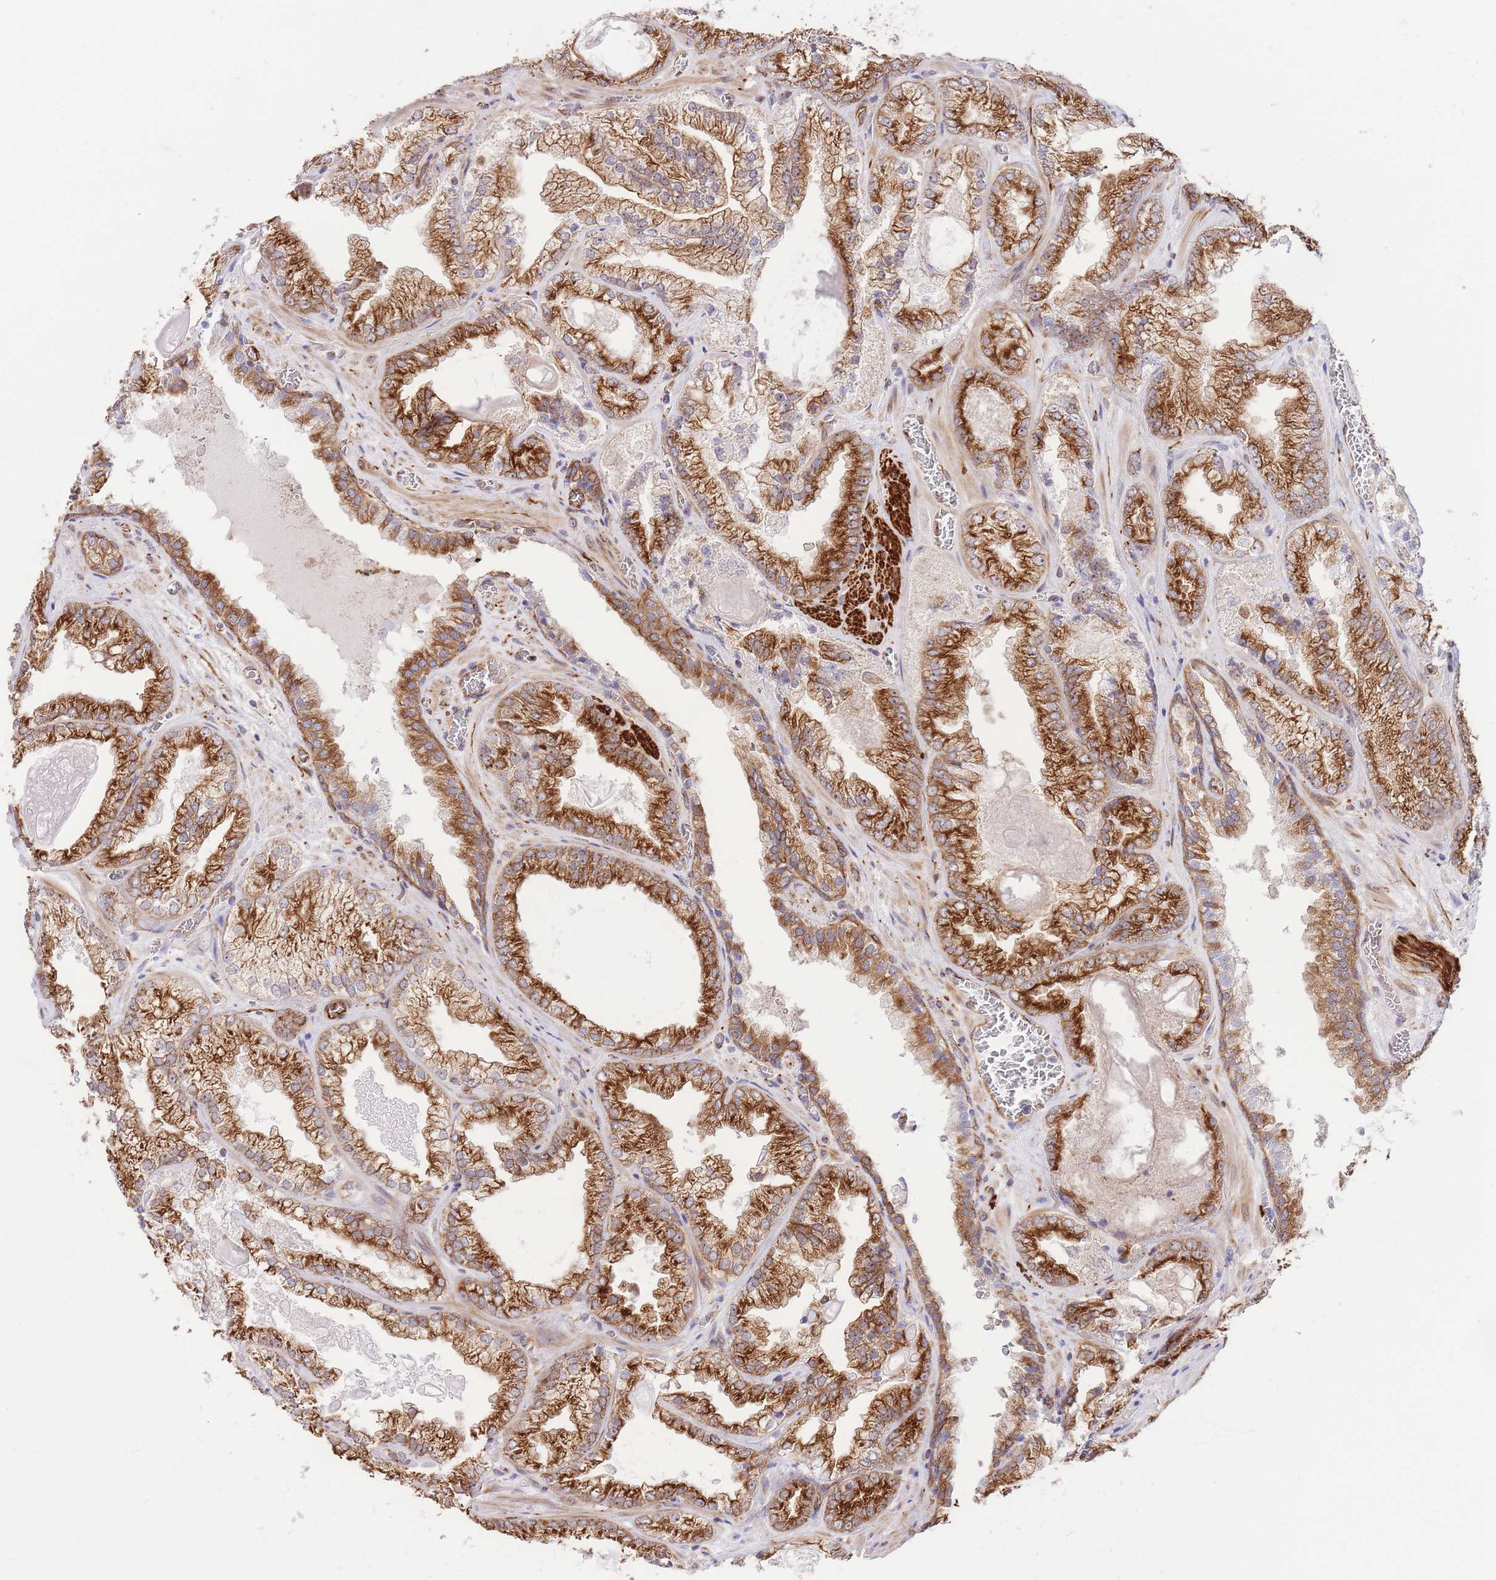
{"staining": {"intensity": "strong", "quantity": ">75%", "location": "cytoplasmic/membranous"}, "tissue": "prostate cancer", "cell_type": "Tumor cells", "image_type": "cancer", "snomed": [{"axis": "morphology", "description": "Adenocarcinoma, Low grade"}, {"axis": "topography", "description": "Prostate"}], "caption": "Tumor cells reveal strong cytoplasmic/membranous staining in approximately >75% of cells in adenocarcinoma (low-grade) (prostate).", "gene": "EXOSC8", "patient": {"sex": "male", "age": 57}}